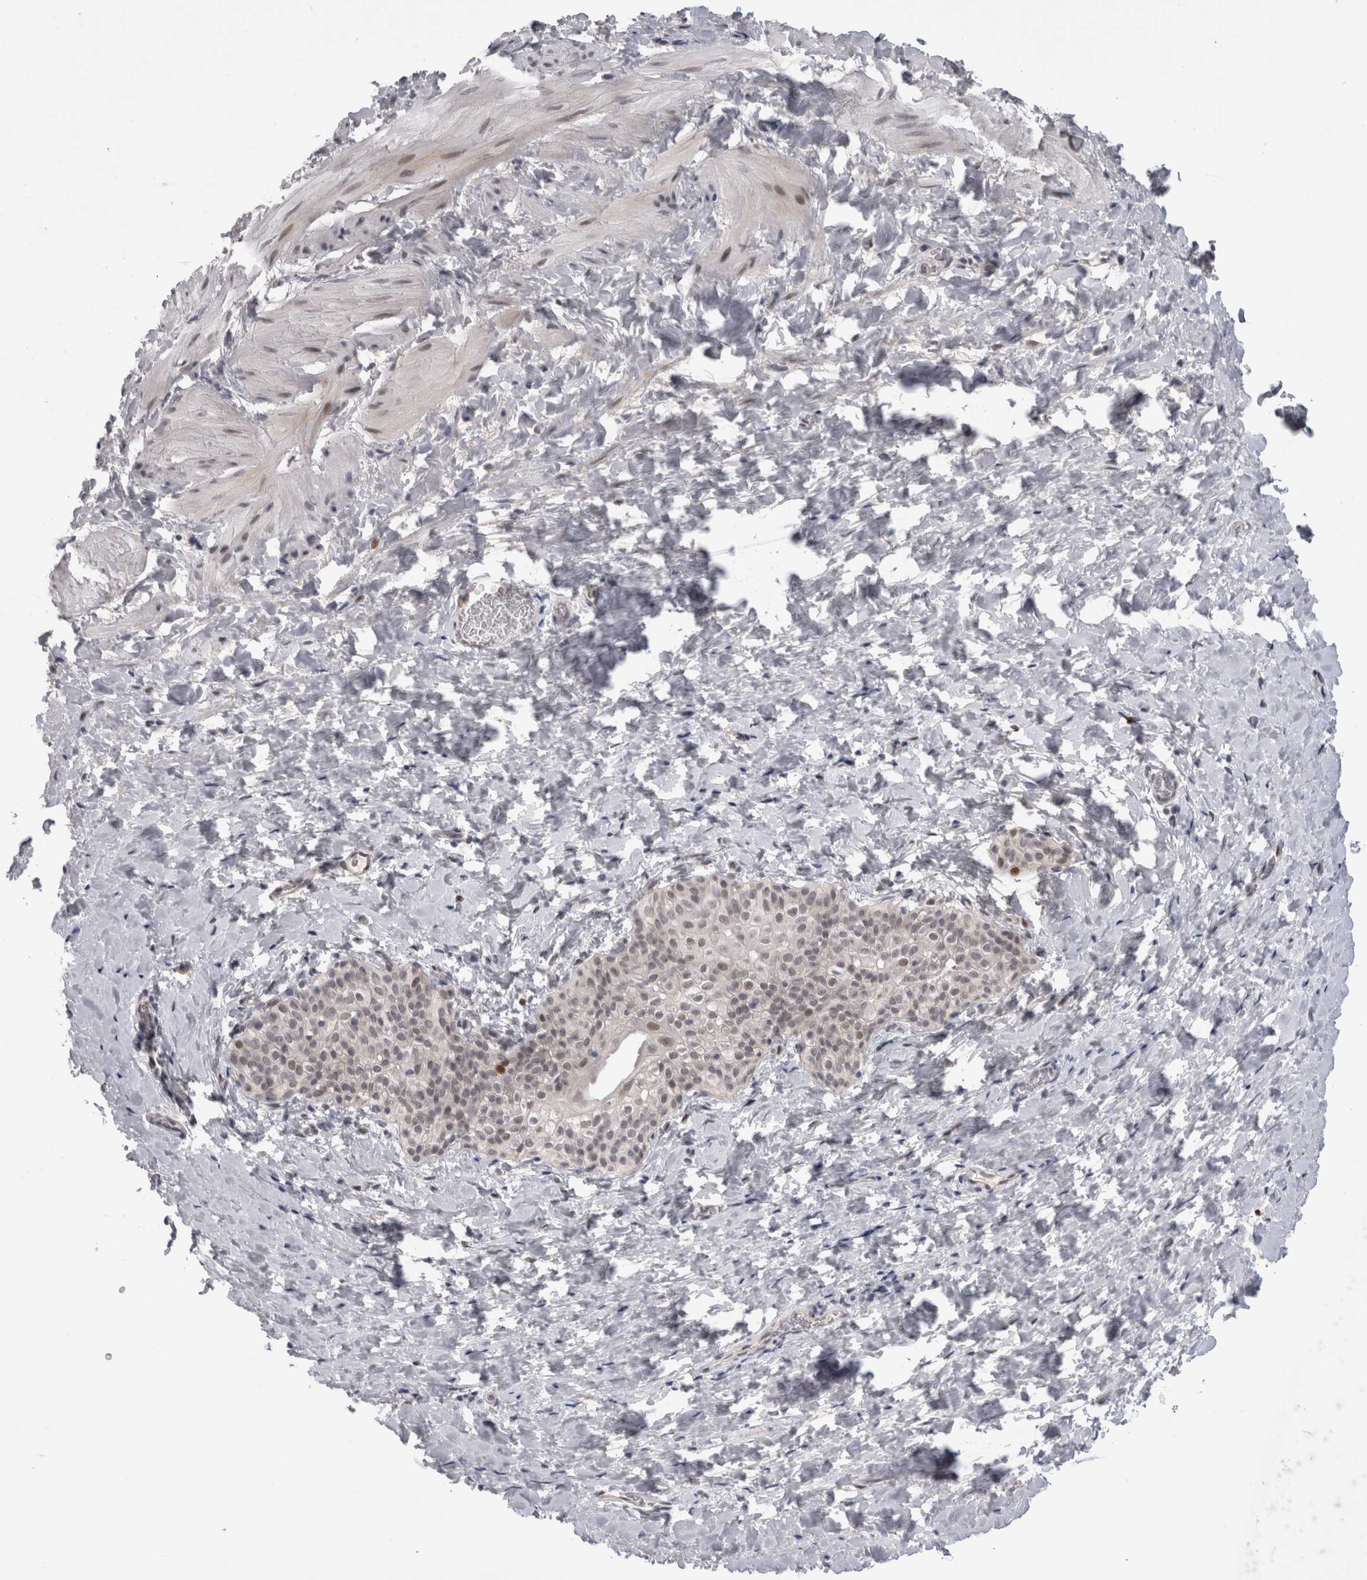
{"staining": {"intensity": "weak", "quantity": "<25%", "location": "nuclear"}, "tissue": "smooth muscle", "cell_type": "Smooth muscle cells", "image_type": "normal", "snomed": [{"axis": "morphology", "description": "Normal tissue, NOS"}, {"axis": "topography", "description": "Smooth muscle"}], "caption": "Immunohistochemistry (IHC) histopathology image of unremarkable smooth muscle stained for a protein (brown), which displays no expression in smooth muscle cells.", "gene": "KIF18B", "patient": {"sex": "male", "age": 16}}